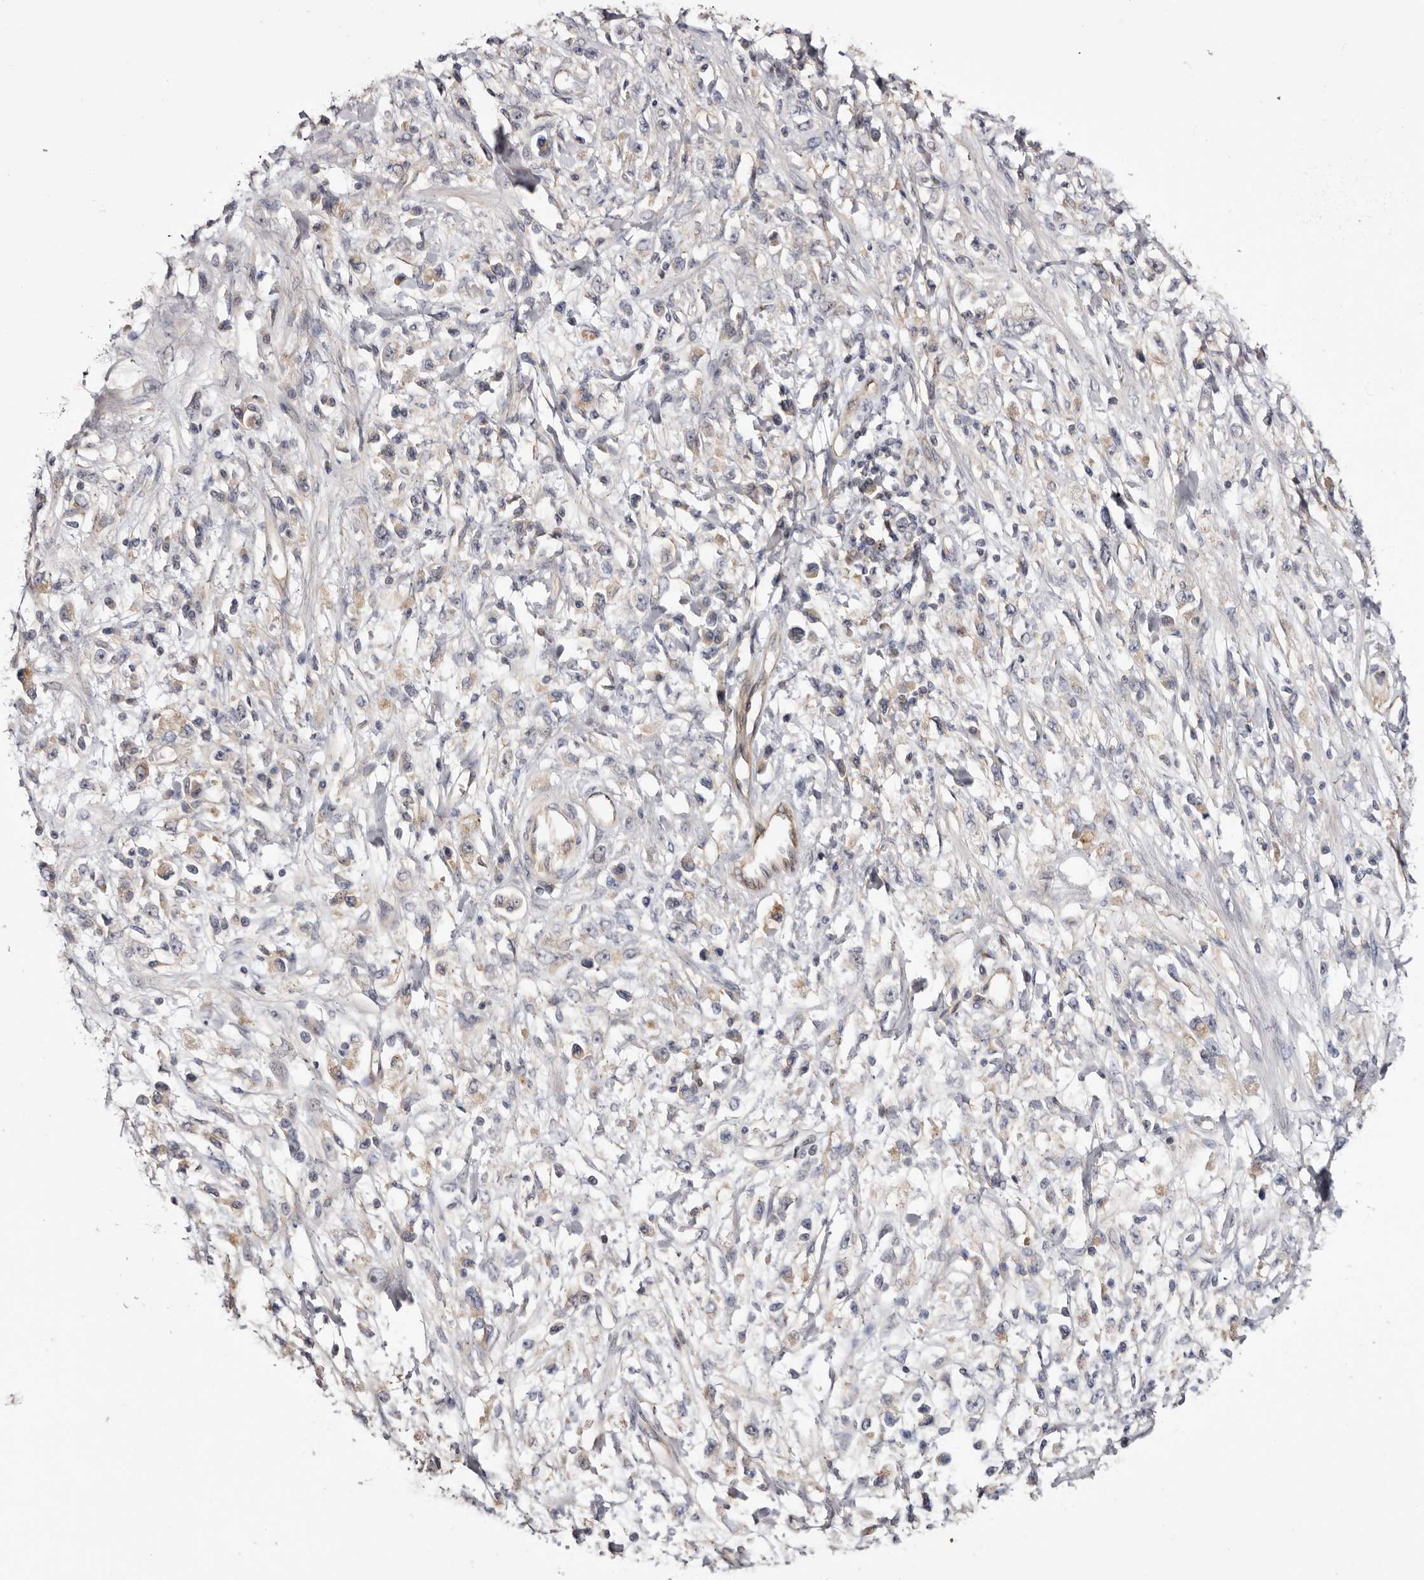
{"staining": {"intensity": "negative", "quantity": "none", "location": "none"}, "tissue": "stomach cancer", "cell_type": "Tumor cells", "image_type": "cancer", "snomed": [{"axis": "morphology", "description": "Adenocarcinoma, NOS"}, {"axis": "topography", "description": "Stomach"}], "caption": "Tumor cells show no significant staining in stomach cancer. Brightfield microscopy of immunohistochemistry stained with DAB (3,3'-diaminobenzidine) (brown) and hematoxylin (blue), captured at high magnification.", "gene": "PANK4", "patient": {"sex": "female", "age": 59}}